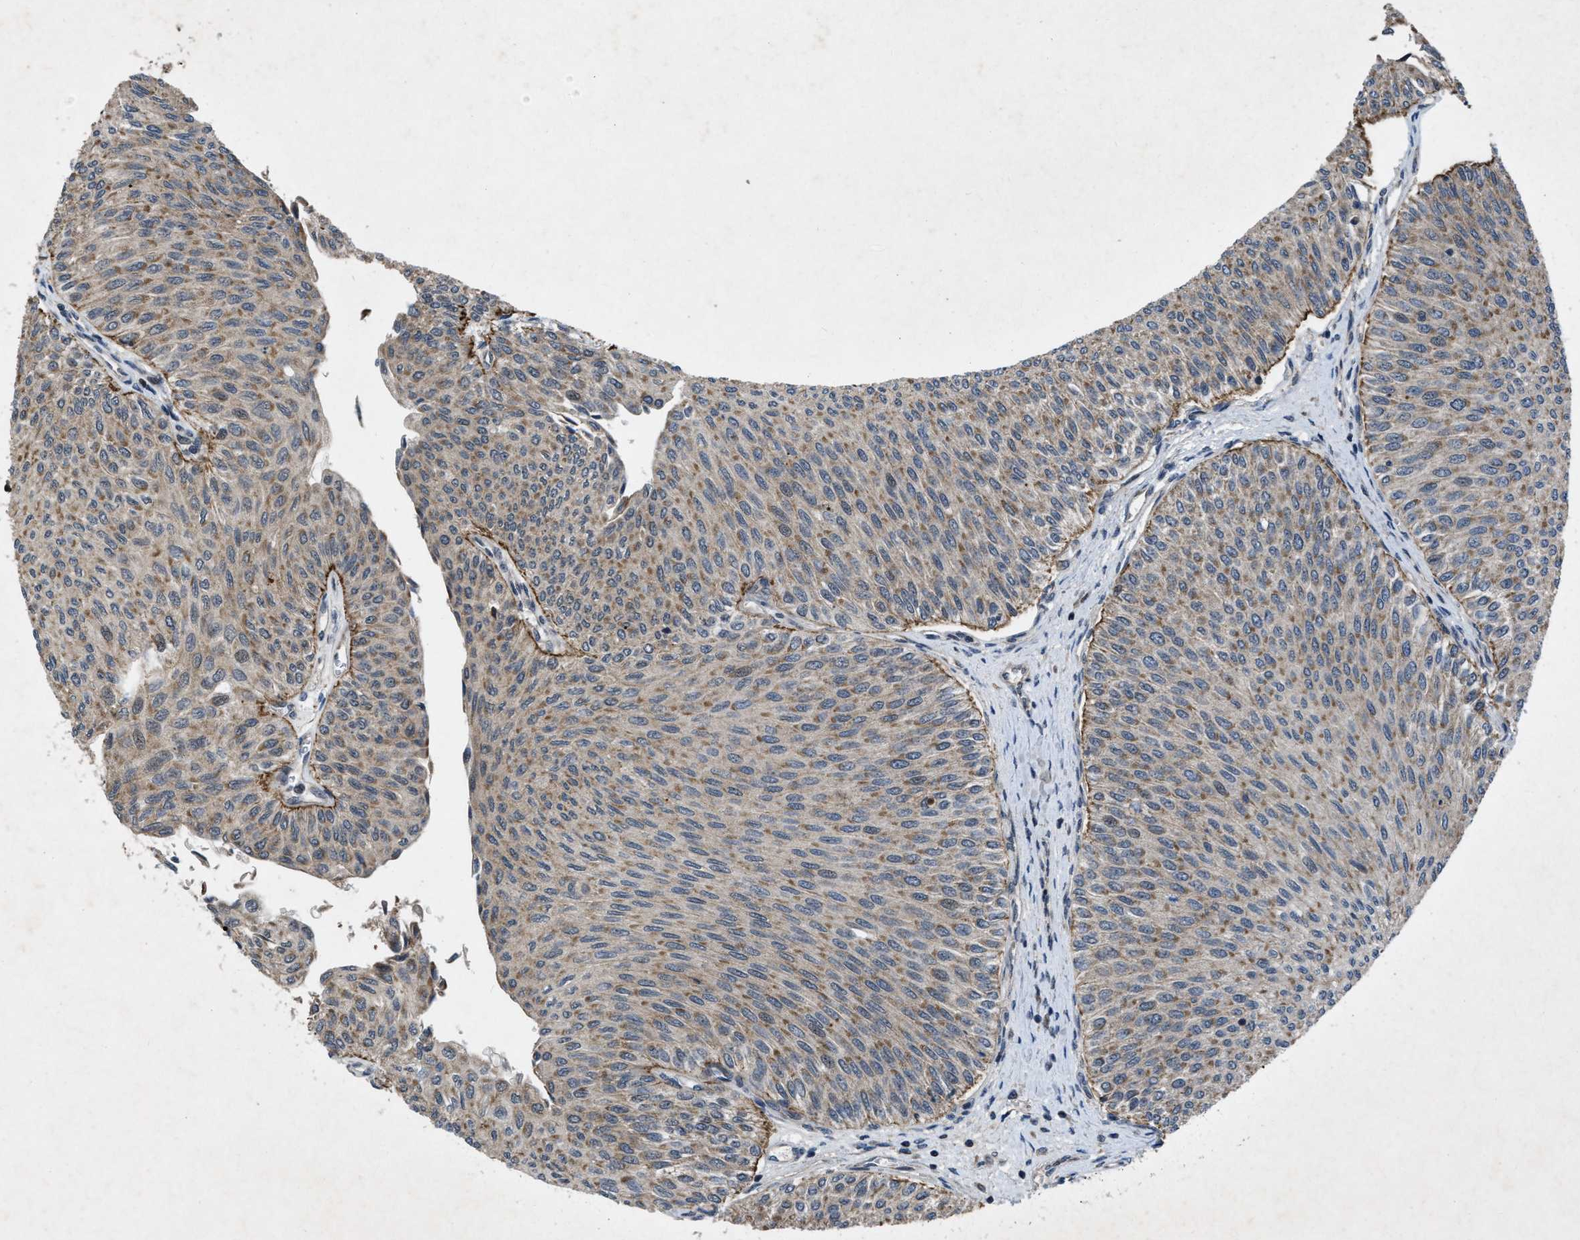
{"staining": {"intensity": "moderate", "quantity": ">75%", "location": "cytoplasmic/membranous"}, "tissue": "urothelial cancer", "cell_type": "Tumor cells", "image_type": "cancer", "snomed": [{"axis": "morphology", "description": "Urothelial carcinoma, Low grade"}, {"axis": "topography", "description": "Urinary bladder"}], "caption": "Protein staining shows moderate cytoplasmic/membranous positivity in about >75% of tumor cells in urothelial cancer.", "gene": "ZNHIT1", "patient": {"sex": "male", "age": 78}}